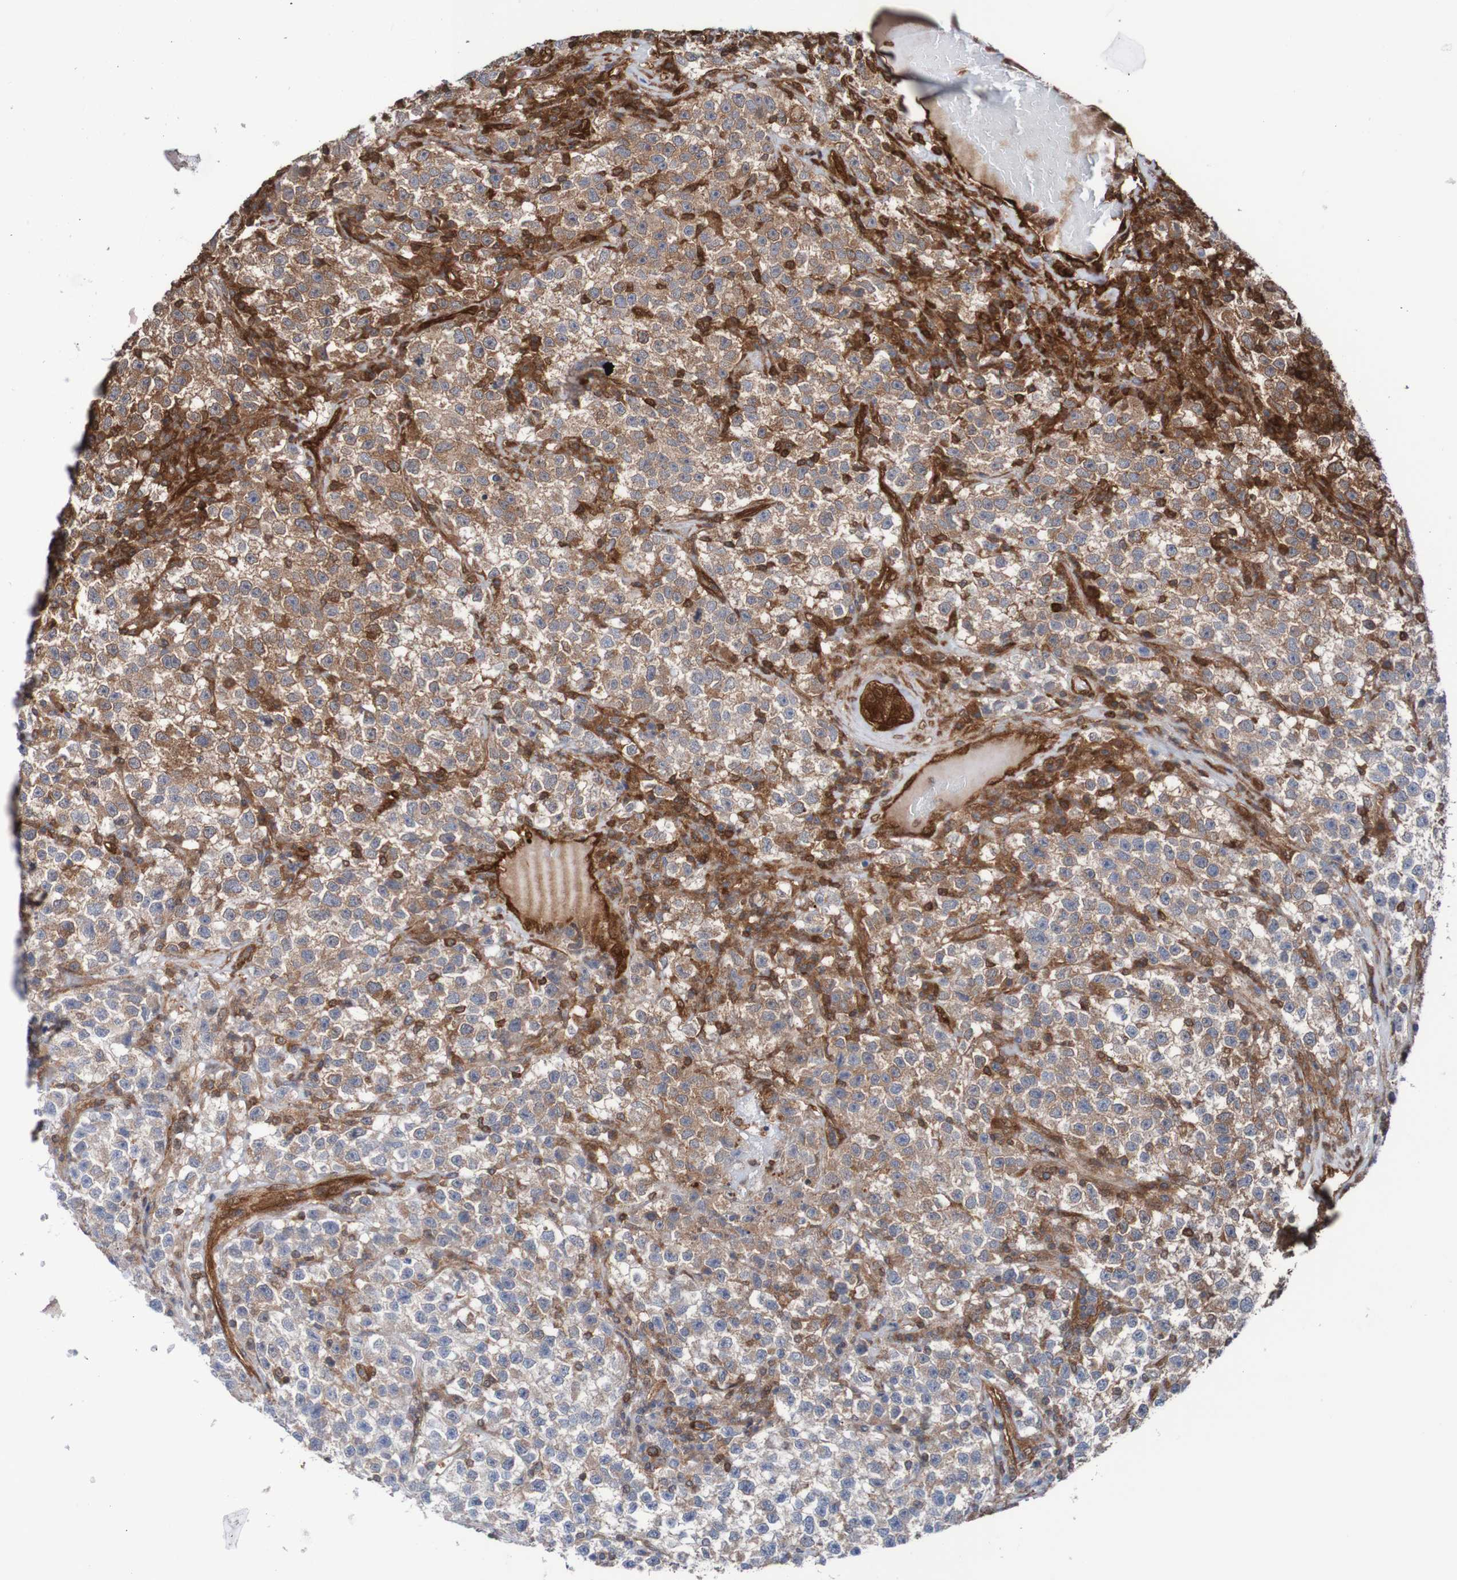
{"staining": {"intensity": "weak", "quantity": "25%-75%", "location": "cytoplasmic/membranous"}, "tissue": "testis cancer", "cell_type": "Tumor cells", "image_type": "cancer", "snomed": [{"axis": "morphology", "description": "Seminoma, NOS"}, {"axis": "topography", "description": "Testis"}], "caption": "Human testis cancer (seminoma) stained with a brown dye displays weak cytoplasmic/membranous positive staining in about 25%-75% of tumor cells.", "gene": "RIGI", "patient": {"sex": "male", "age": 22}}